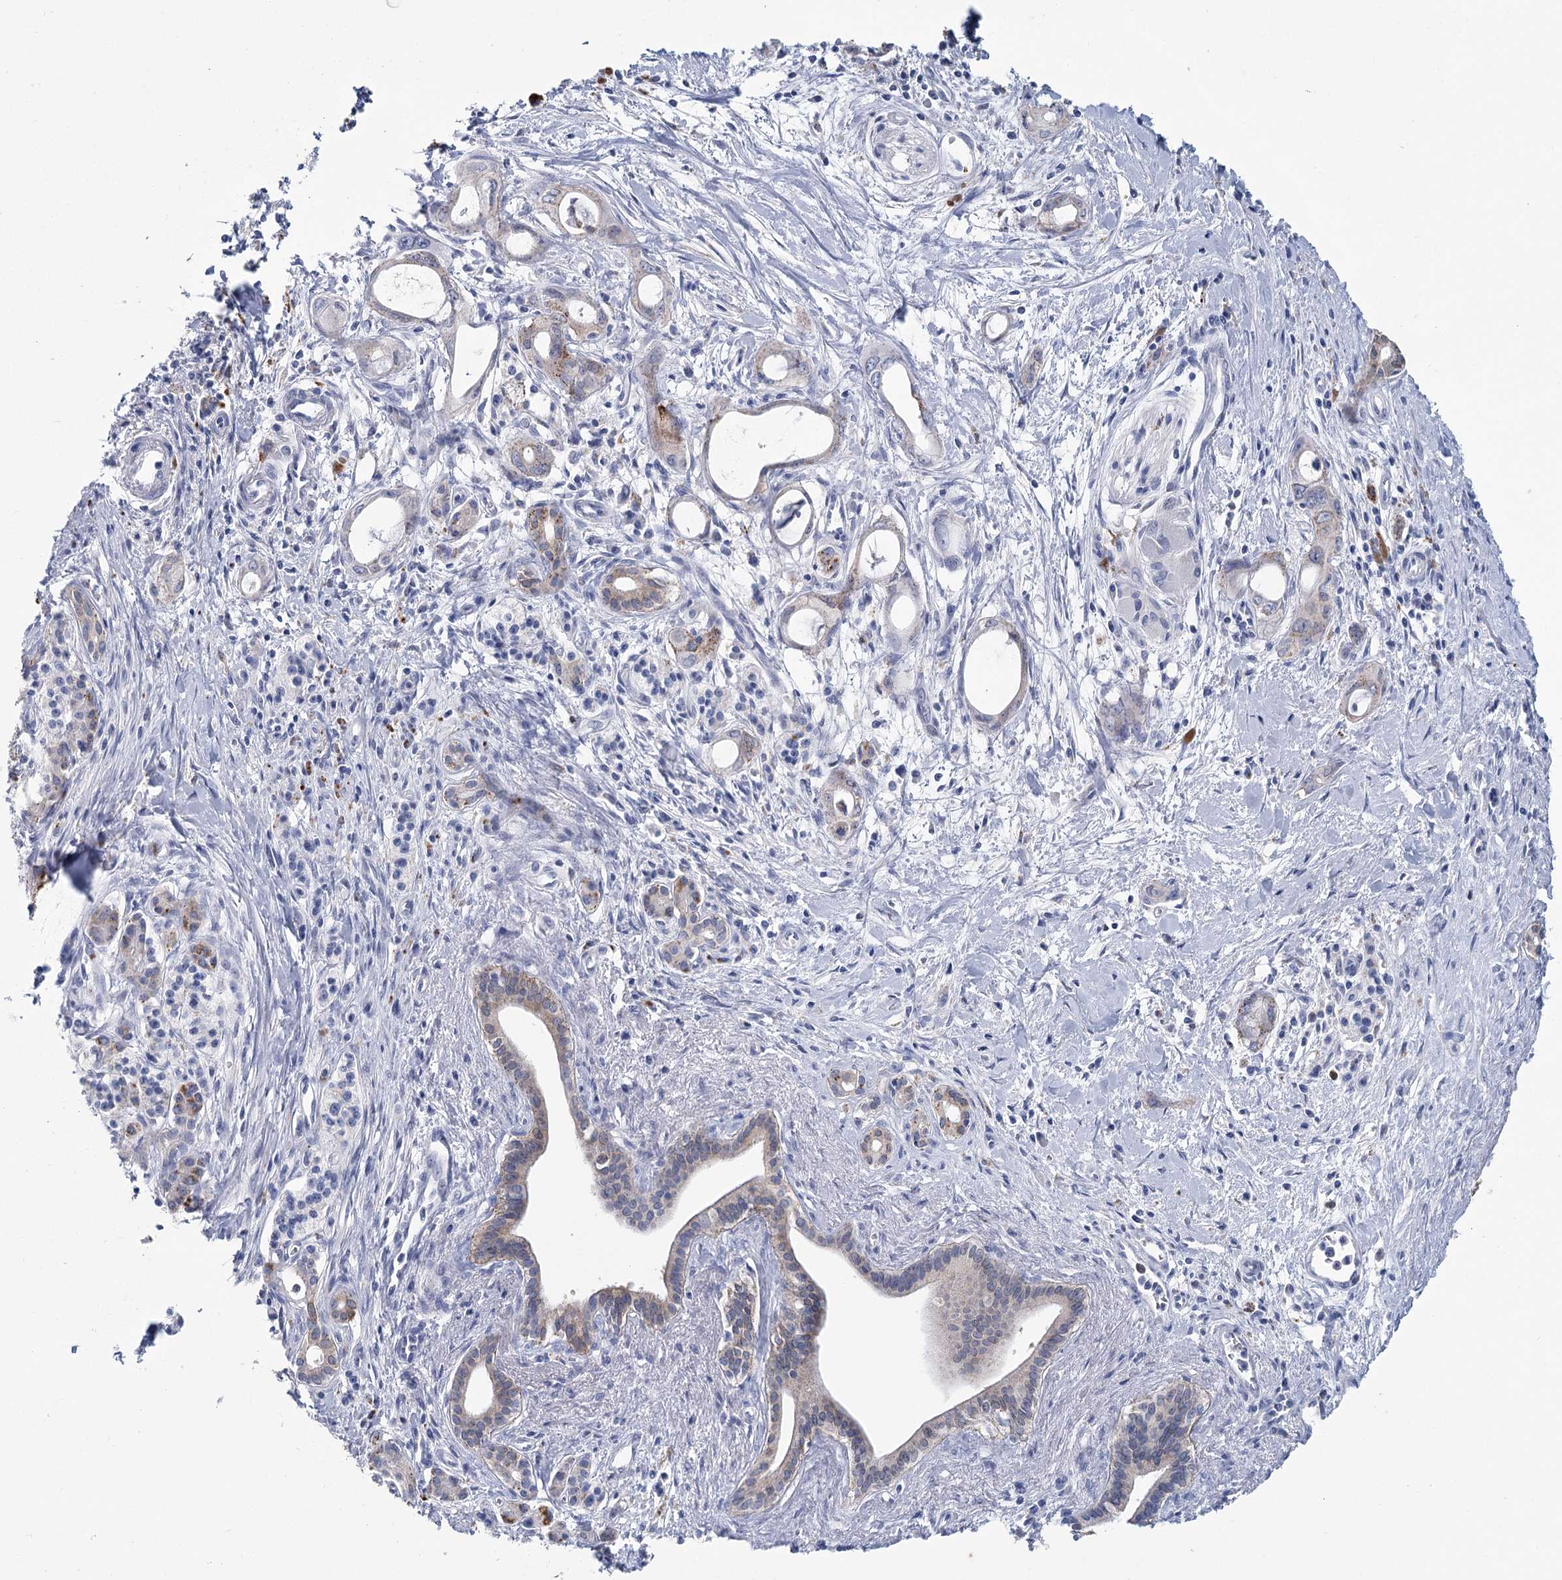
{"staining": {"intensity": "negative", "quantity": "none", "location": "none"}, "tissue": "pancreatic cancer", "cell_type": "Tumor cells", "image_type": "cancer", "snomed": [{"axis": "morphology", "description": "Adenocarcinoma, NOS"}, {"axis": "topography", "description": "Pancreas"}], "caption": "High power microscopy histopathology image of an IHC micrograph of pancreatic adenocarcinoma, revealing no significant expression in tumor cells.", "gene": "METTL7B", "patient": {"sex": "male", "age": 72}}